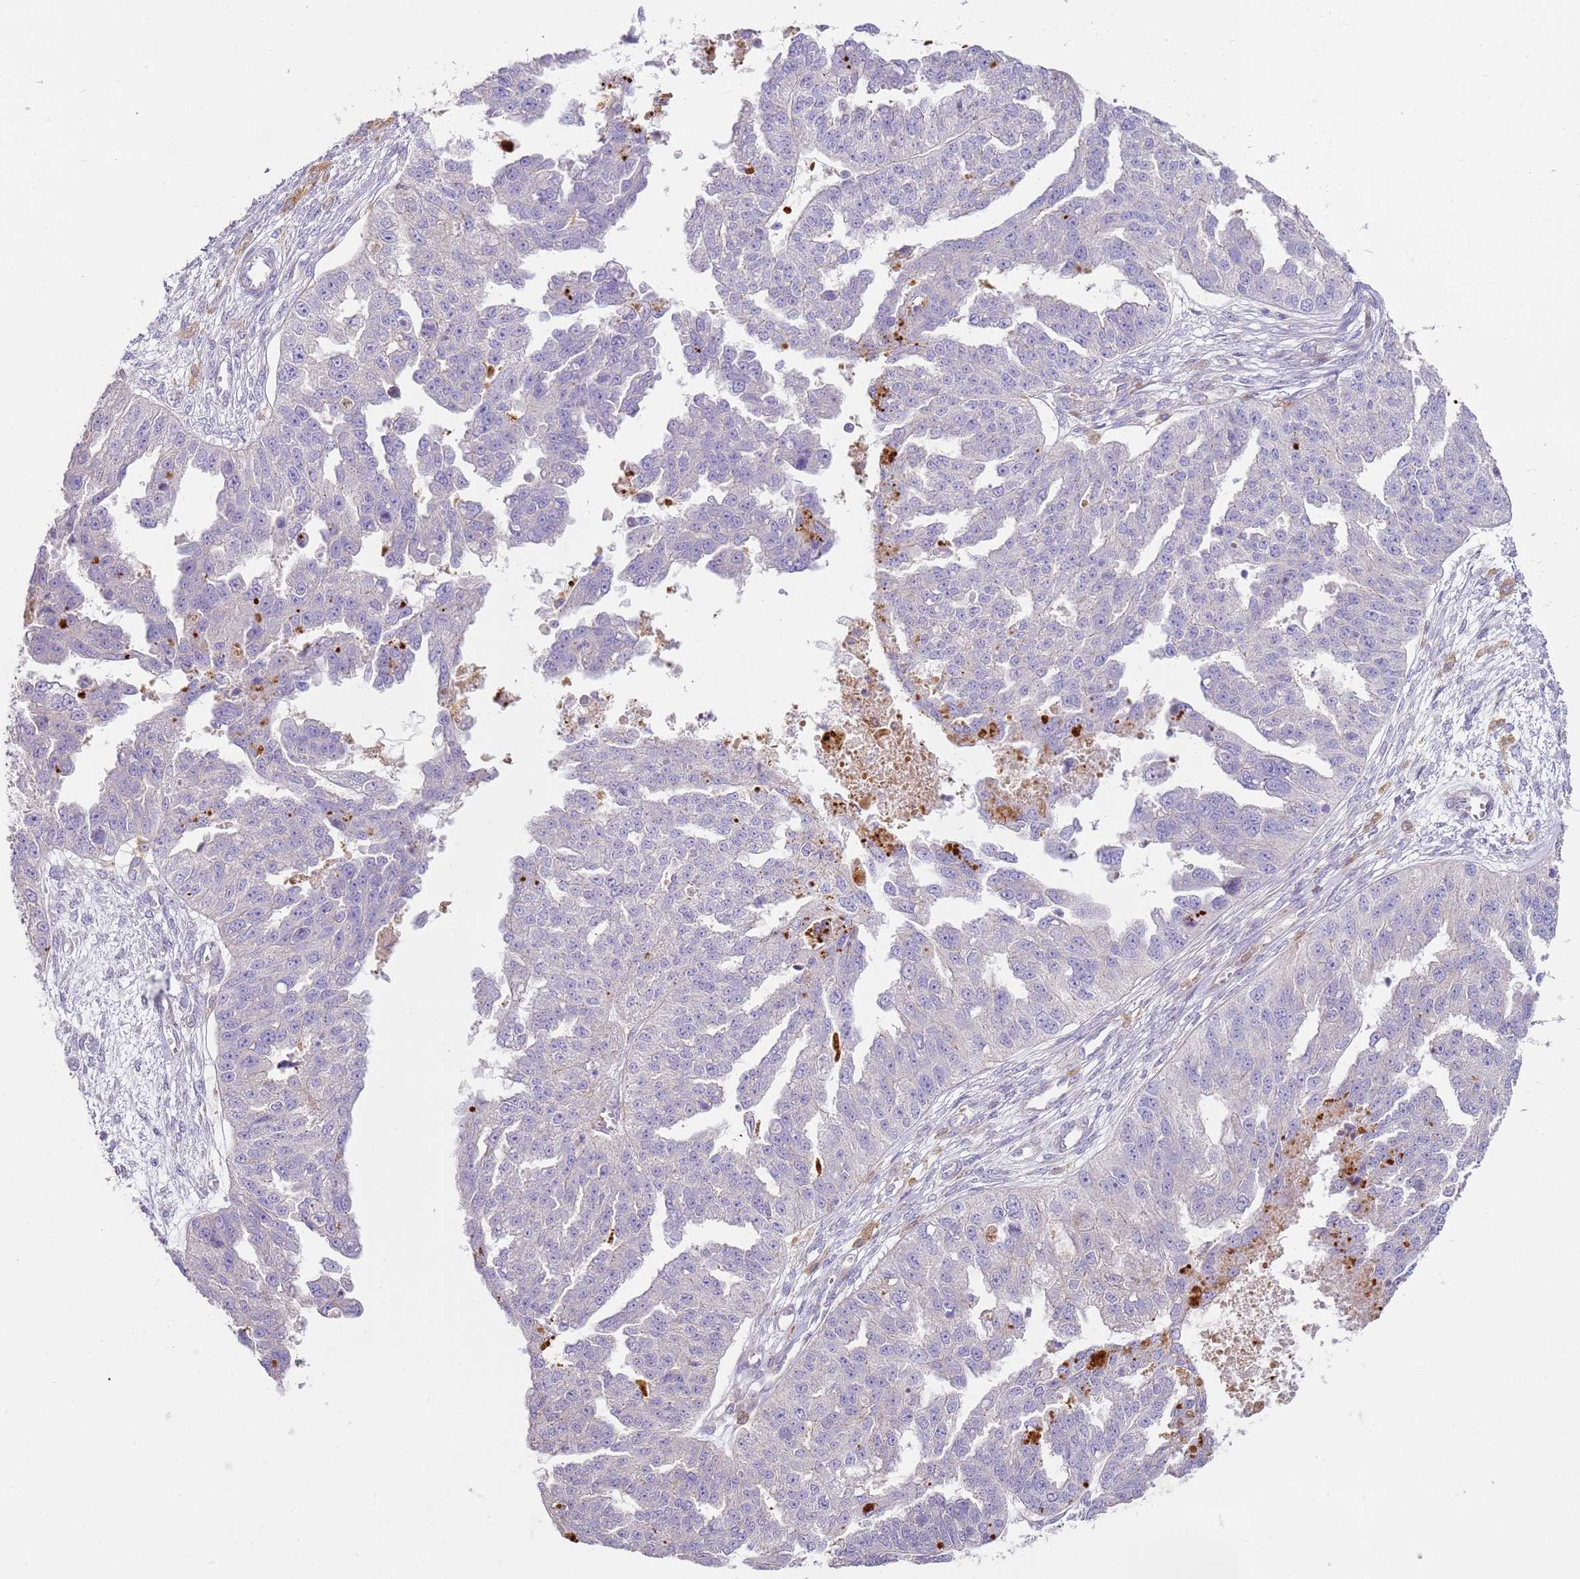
{"staining": {"intensity": "negative", "quantity": "none", "location": "none"}, "tissue": "ovarian cancer", "cell_type": "Tumor cells", "image_type": "cancer", "snomed": [{"axis": "morphology", "description": "Cystadenocarcinoma, serous, NOS"}, {"axis": "topography", "description": "Ovary"}], "caption": "DAB immunohistochemical staining of ovarian cancer shows no significant staining in tumor cells.", "gene": "FPR1", "patient": {"sex": "female", "age": 58}}